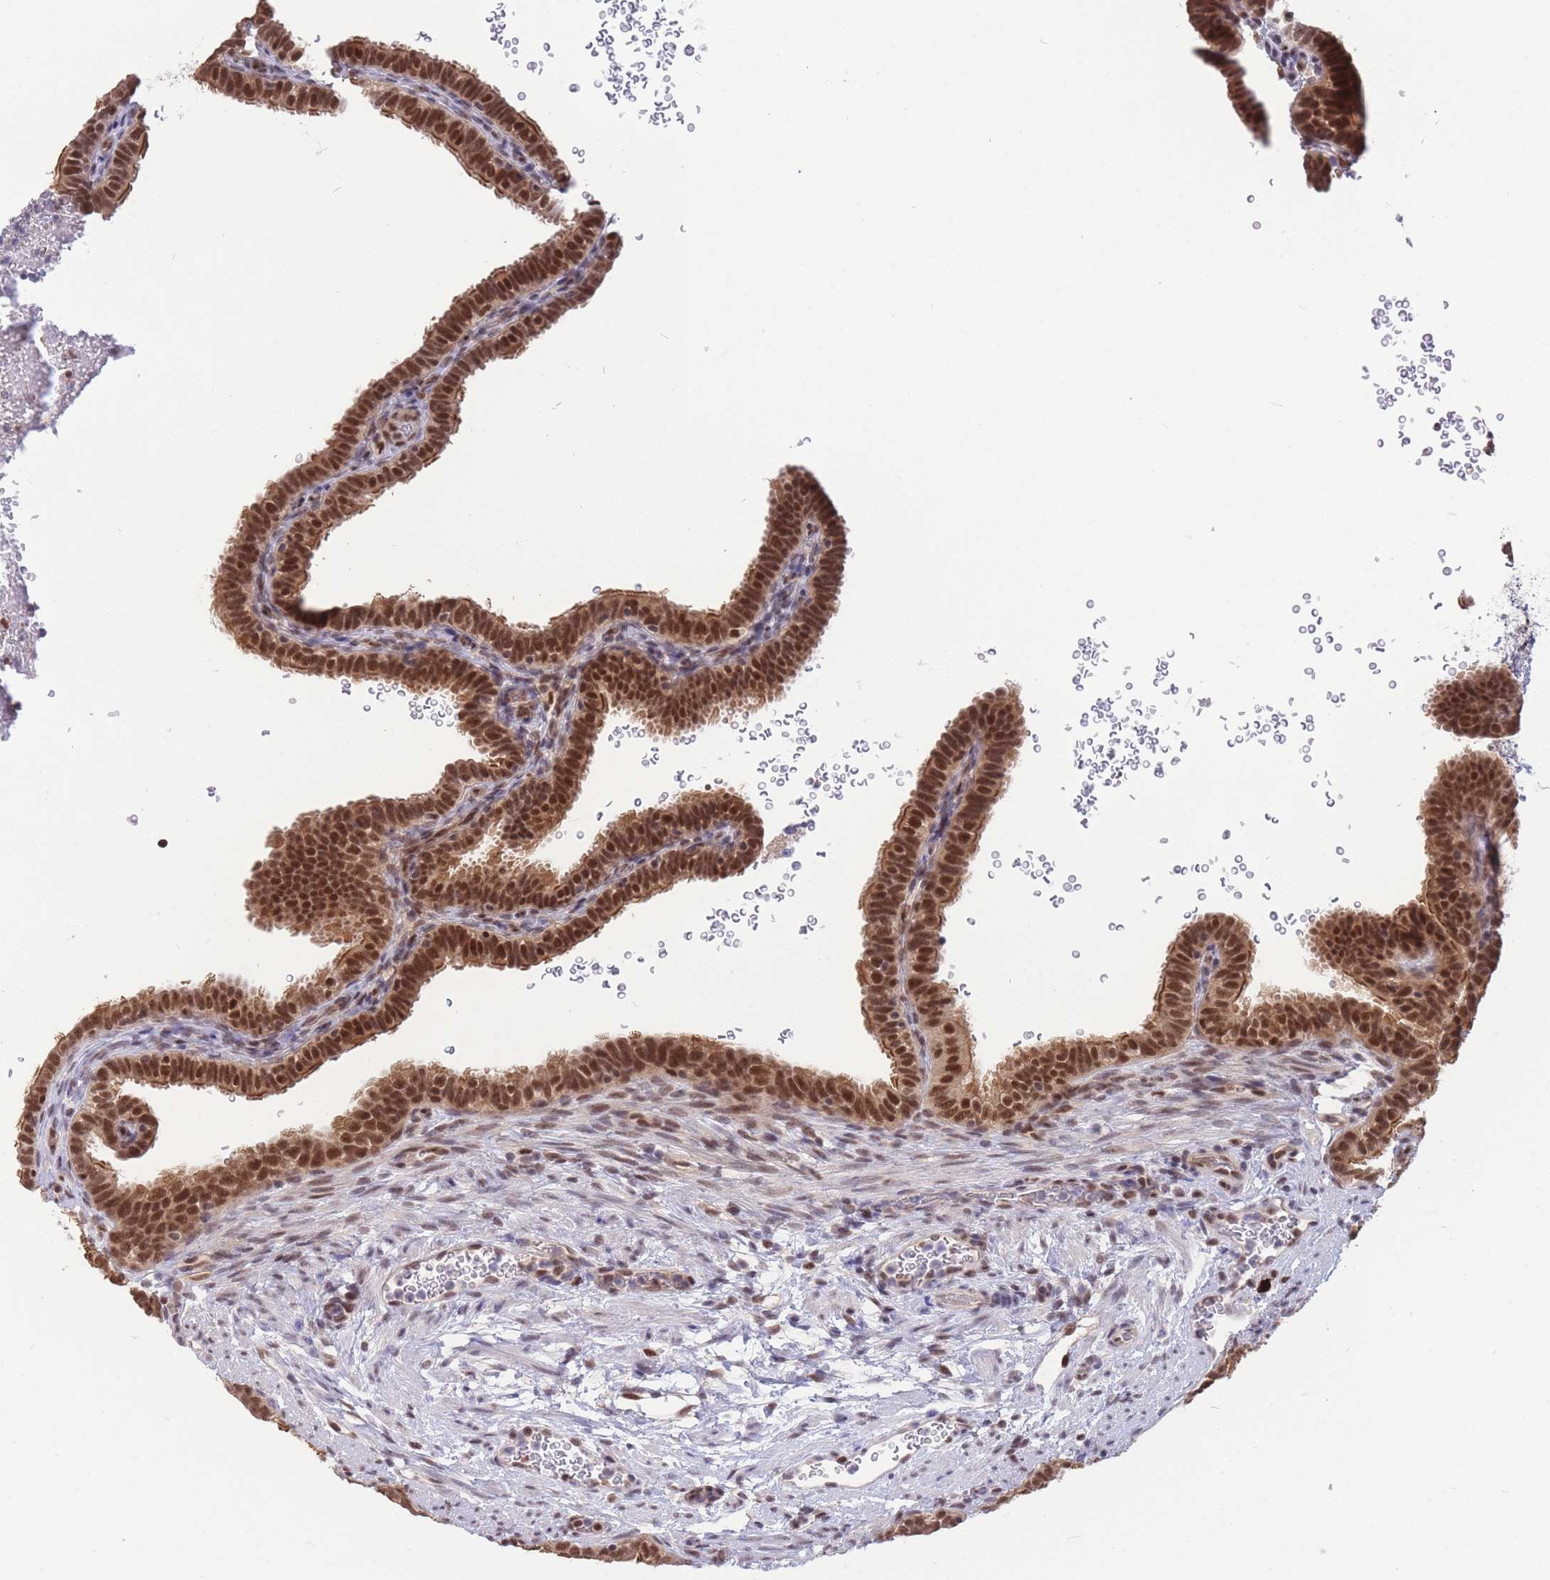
{"staining": {"intensity": "strong", "quantity": ">75%", "location": "nuclear"}, "tissue": "fallopian tube", "cell_type": "Glandular cells", "image_type": "normal", "snomed": [{"axis": "morphology", "description": "Normal tissue, NOS"}, {"axis": "topography", "description": "Fallopian tube"}], "caption": "Immunohistochemistry (IHC) (DAB (3,3'-diaminobenzidine)) staining of benign human fallopian tube exhibits strong nuclear protein staining in about >75% of glandular cells.", "gene": "SMAD9", "patient": {"sex": "female", "age": 41}}